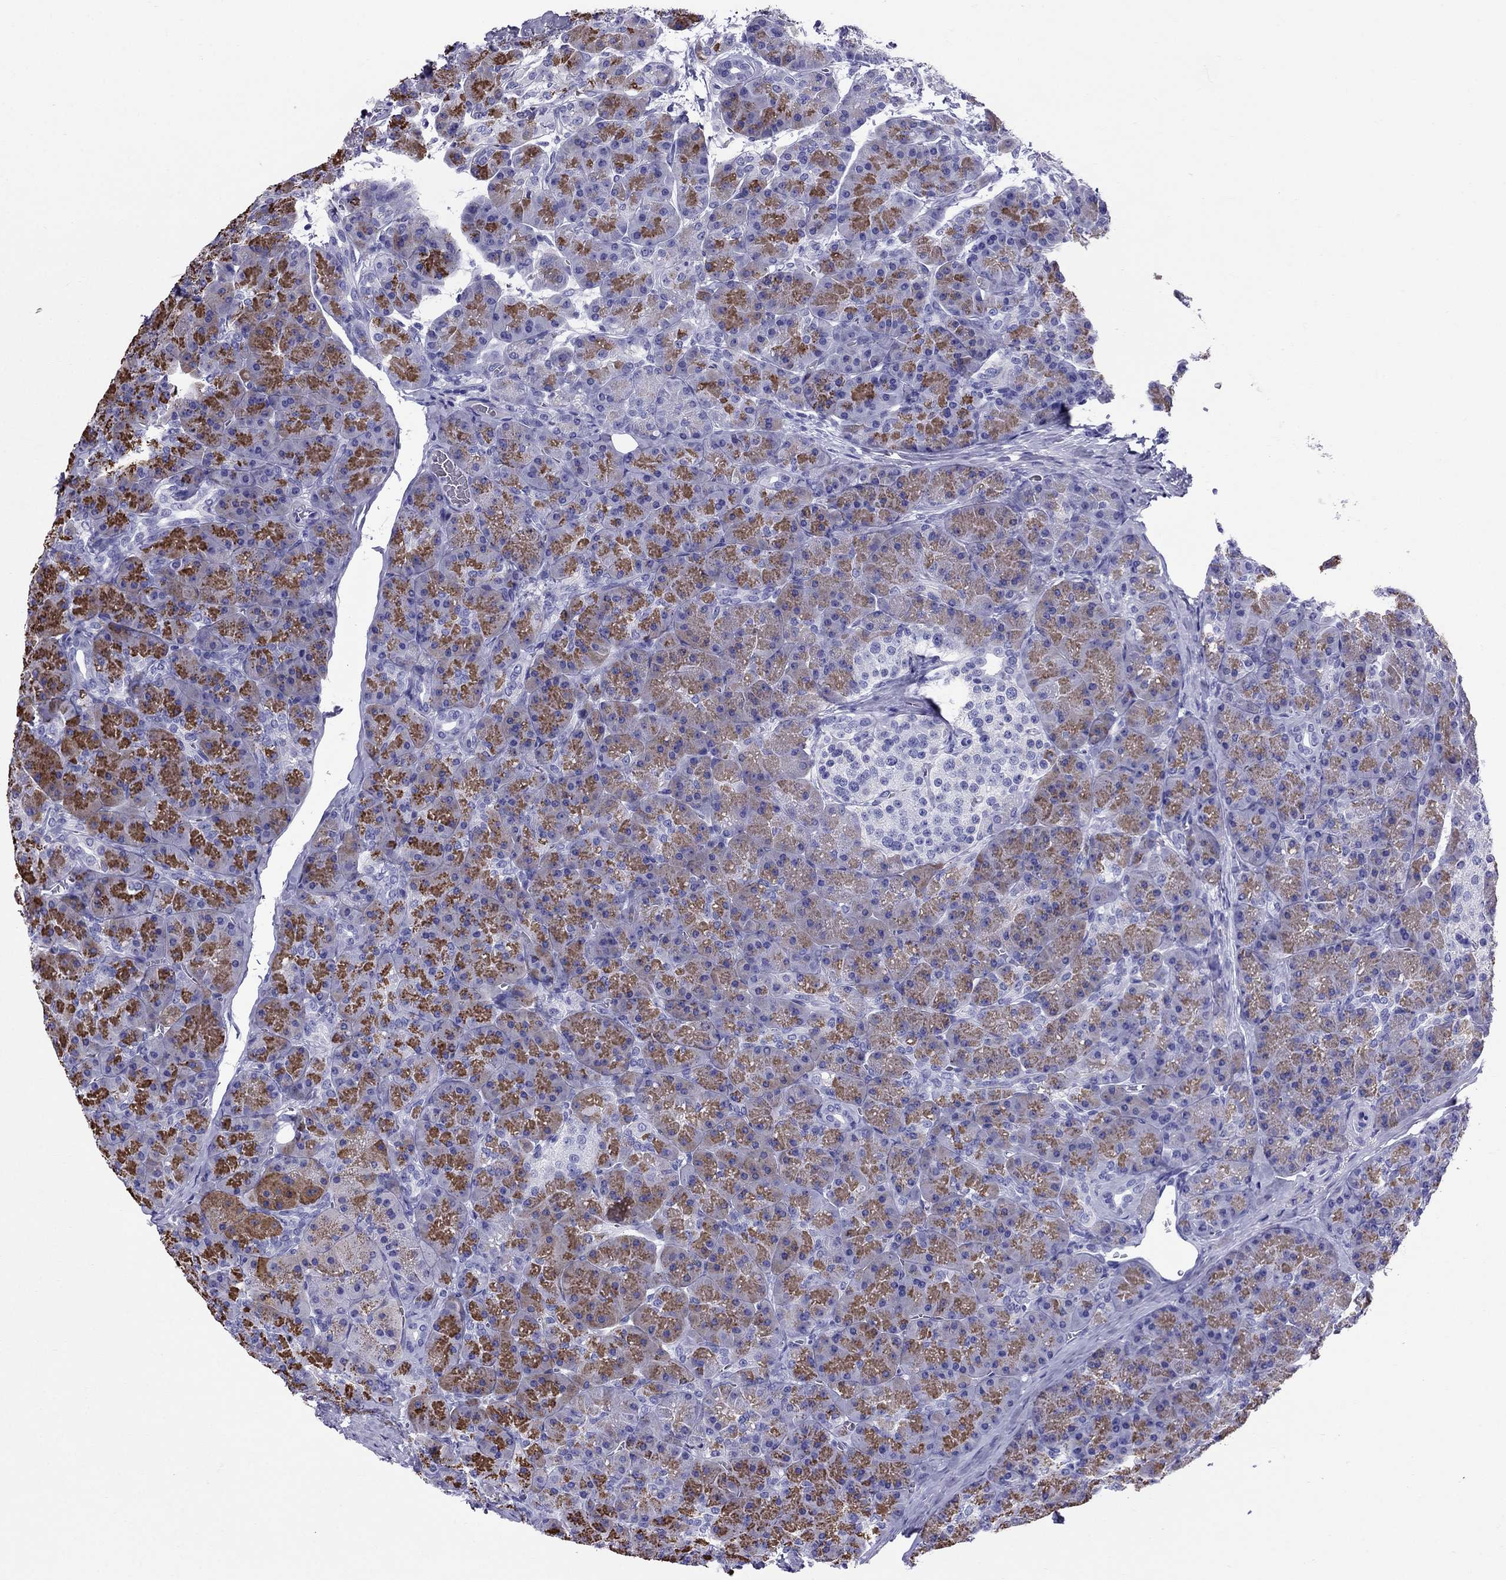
{"staining": {"intensity": "strong", "quantity": ">75%", "location": "cytoplasmic/membranous"}, "tissue": "pancreas", "cell_type": "Exocrine glandular cells", "image_type": "normal", "snomed": [{"axis": "morphology", "description": "Normal tissue, NOS"}, {"axis": "topography", "description": "Pancreas"}], "caption": "There is high levels of strong cytoplasmic/membranous staining in exocrine glandular cells of unremarkable pancreas, as demonstrated by immunohistochemical staining (brown color).", "gene": "AVPR1B", "patient": {"sex": "male", "age": 57}}